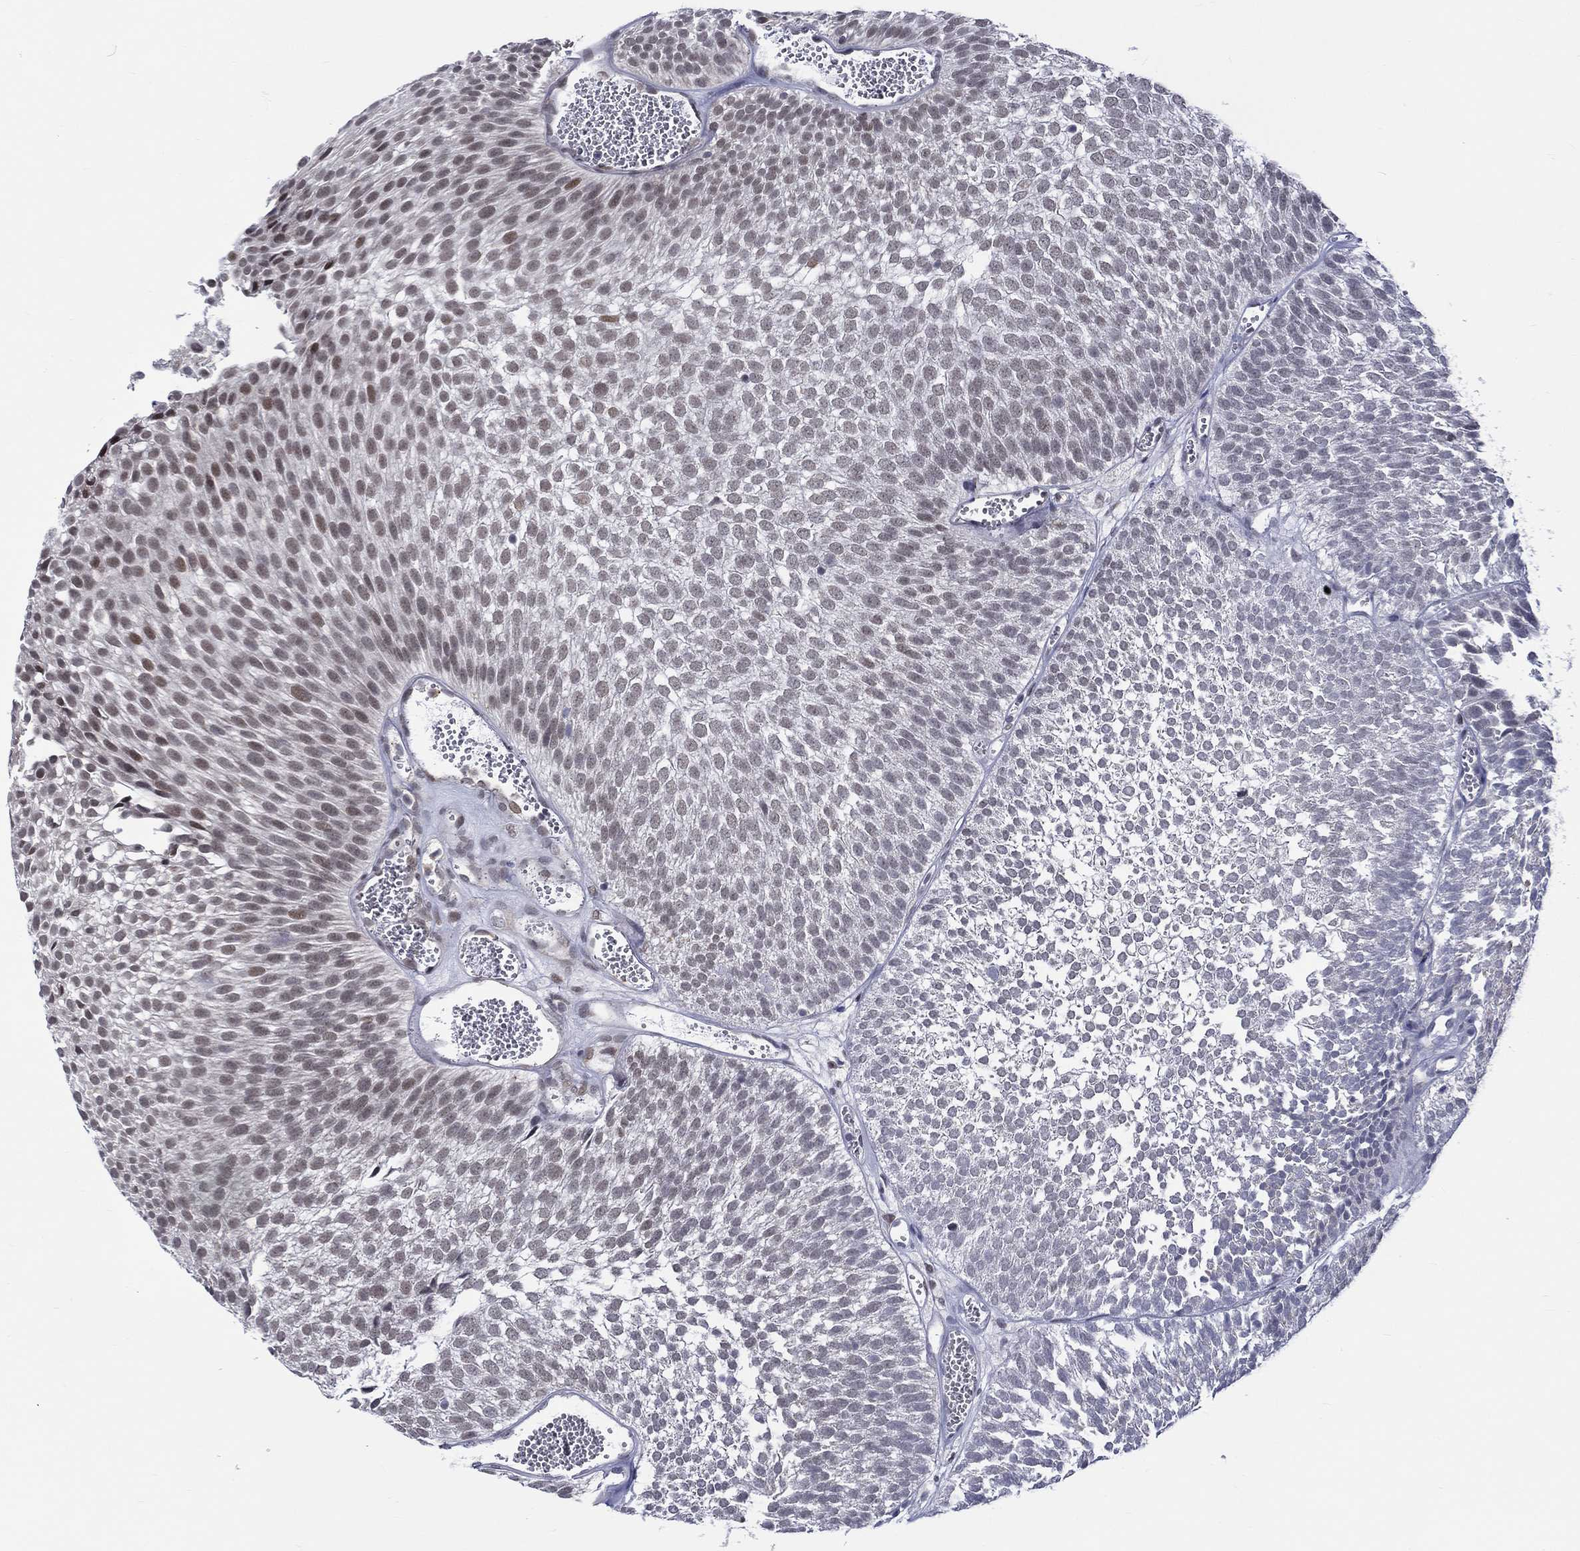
{"staining": {"intensity": "moderate", "quantity": "<25%", "location": "nuclear"}, "tissue": "urothelial cancer", "cell_type": "Tumor cells", "image_type": "cancer", "snomed": [{"axis": "morphology", "description": "Urothelial carcinoma, Low grade"}, {"axis": "topography", "description": "Urinary bladder"}], "caption": "Moderate nuclear positivity for a protein is identified in approximately <25% of tumor cells of urothelial cancer using IHC.", "gene": "ST6GALNAC1", "patient": {"sex": "male", "age": 52}}